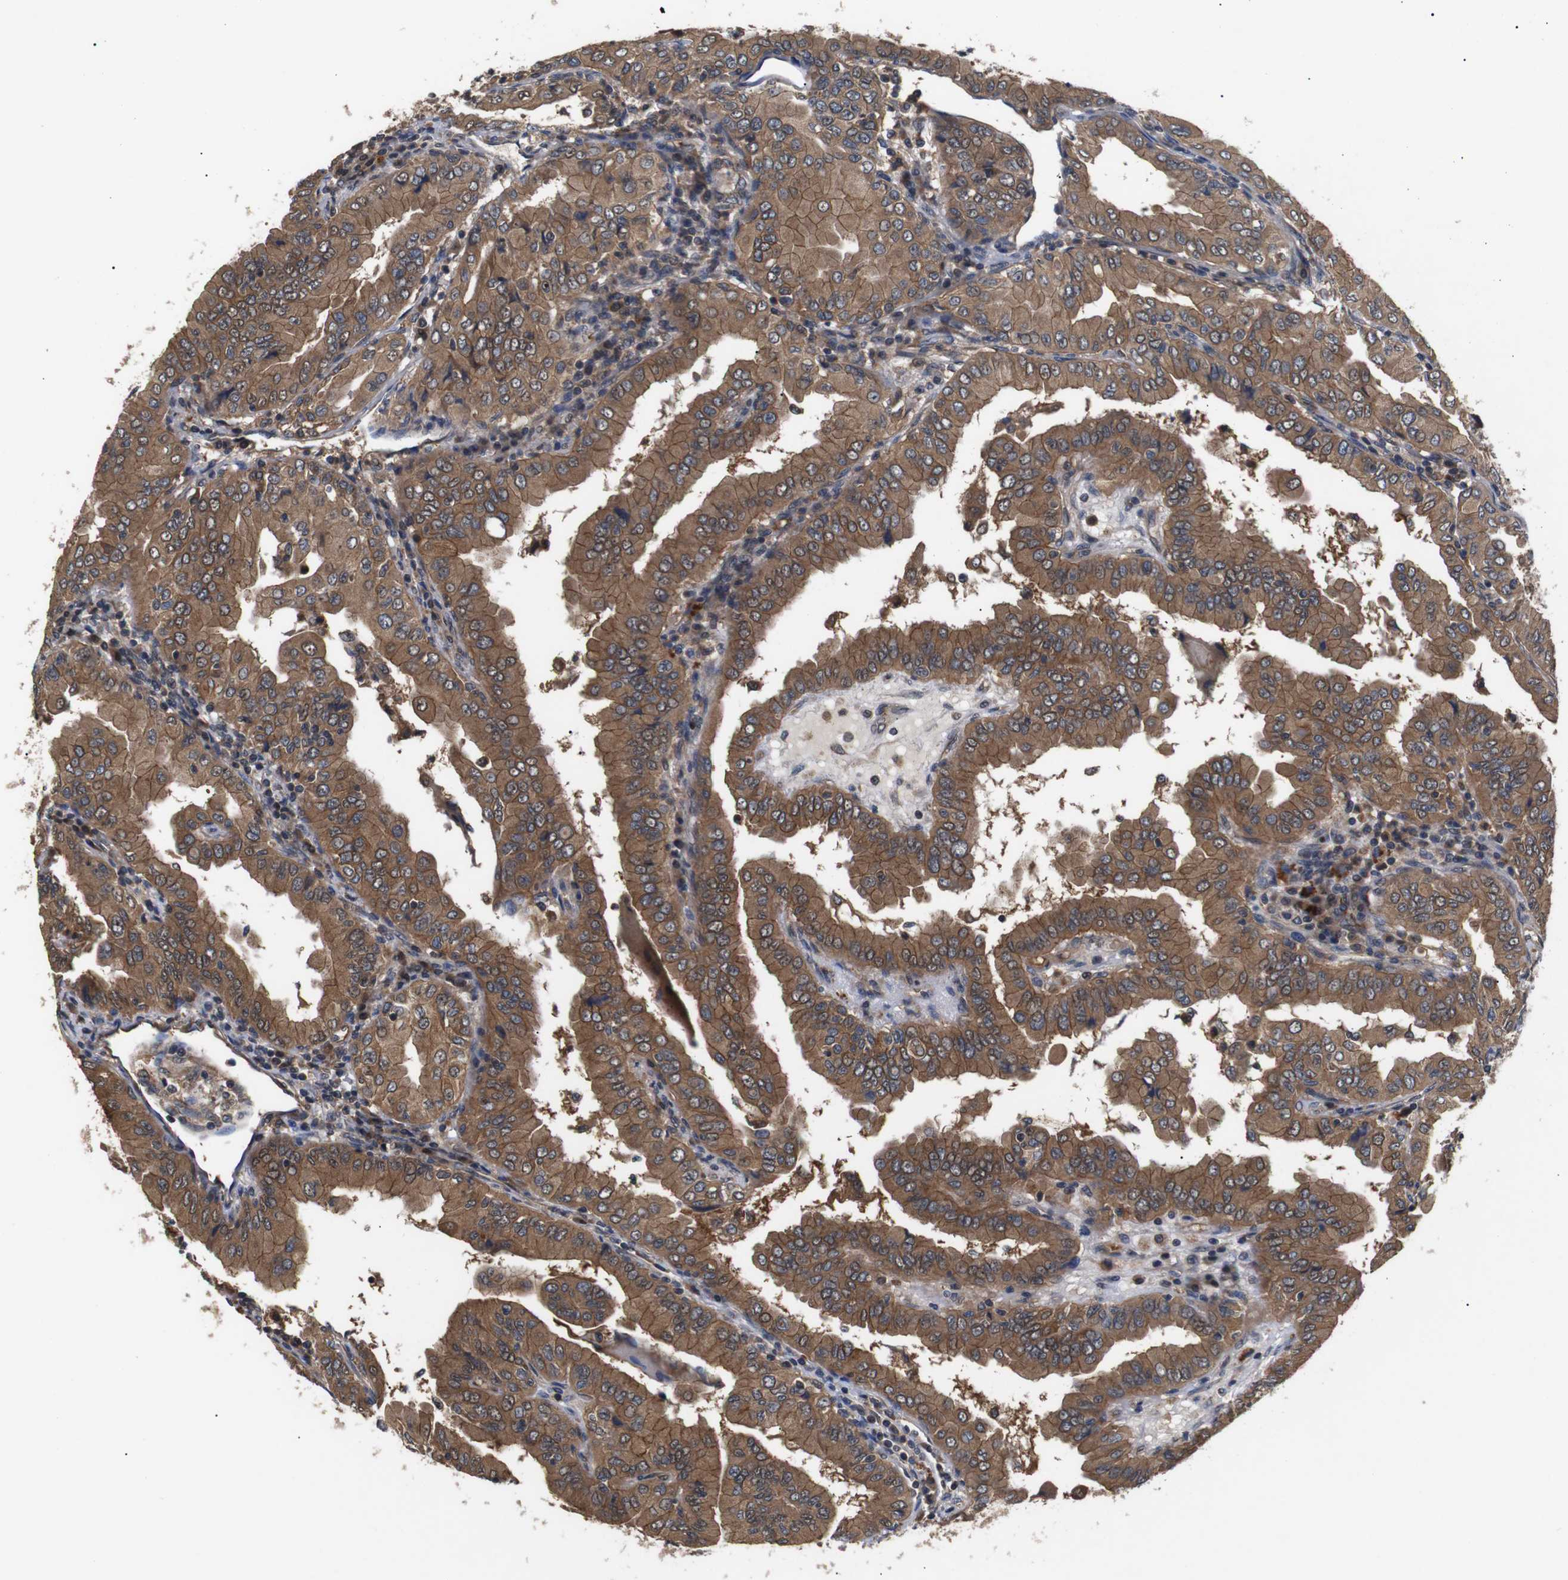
{"staining": {"intensity": "moderate", "quantity": ">75%", "location": "cytoplasmic/membranous"}, "tissue": "thyroid cancer", "cell_type": "Tumor cells", "image_type": "cancer", "snomed": [{"axis": "morphology", "description": "Papillary adenocarcinoma, NOS"}, {"axis": "topography", "description": "Thyroid gland"}], "caption": "This photomicrograph reveals IHC staining of thyroid papillary adenocarcinoma, with medium moderate cytoplasmic/membranous staining in about >75% of tumor cells.", "gene": "DDR1", "patient": {"sex": "male", "age": 33}}